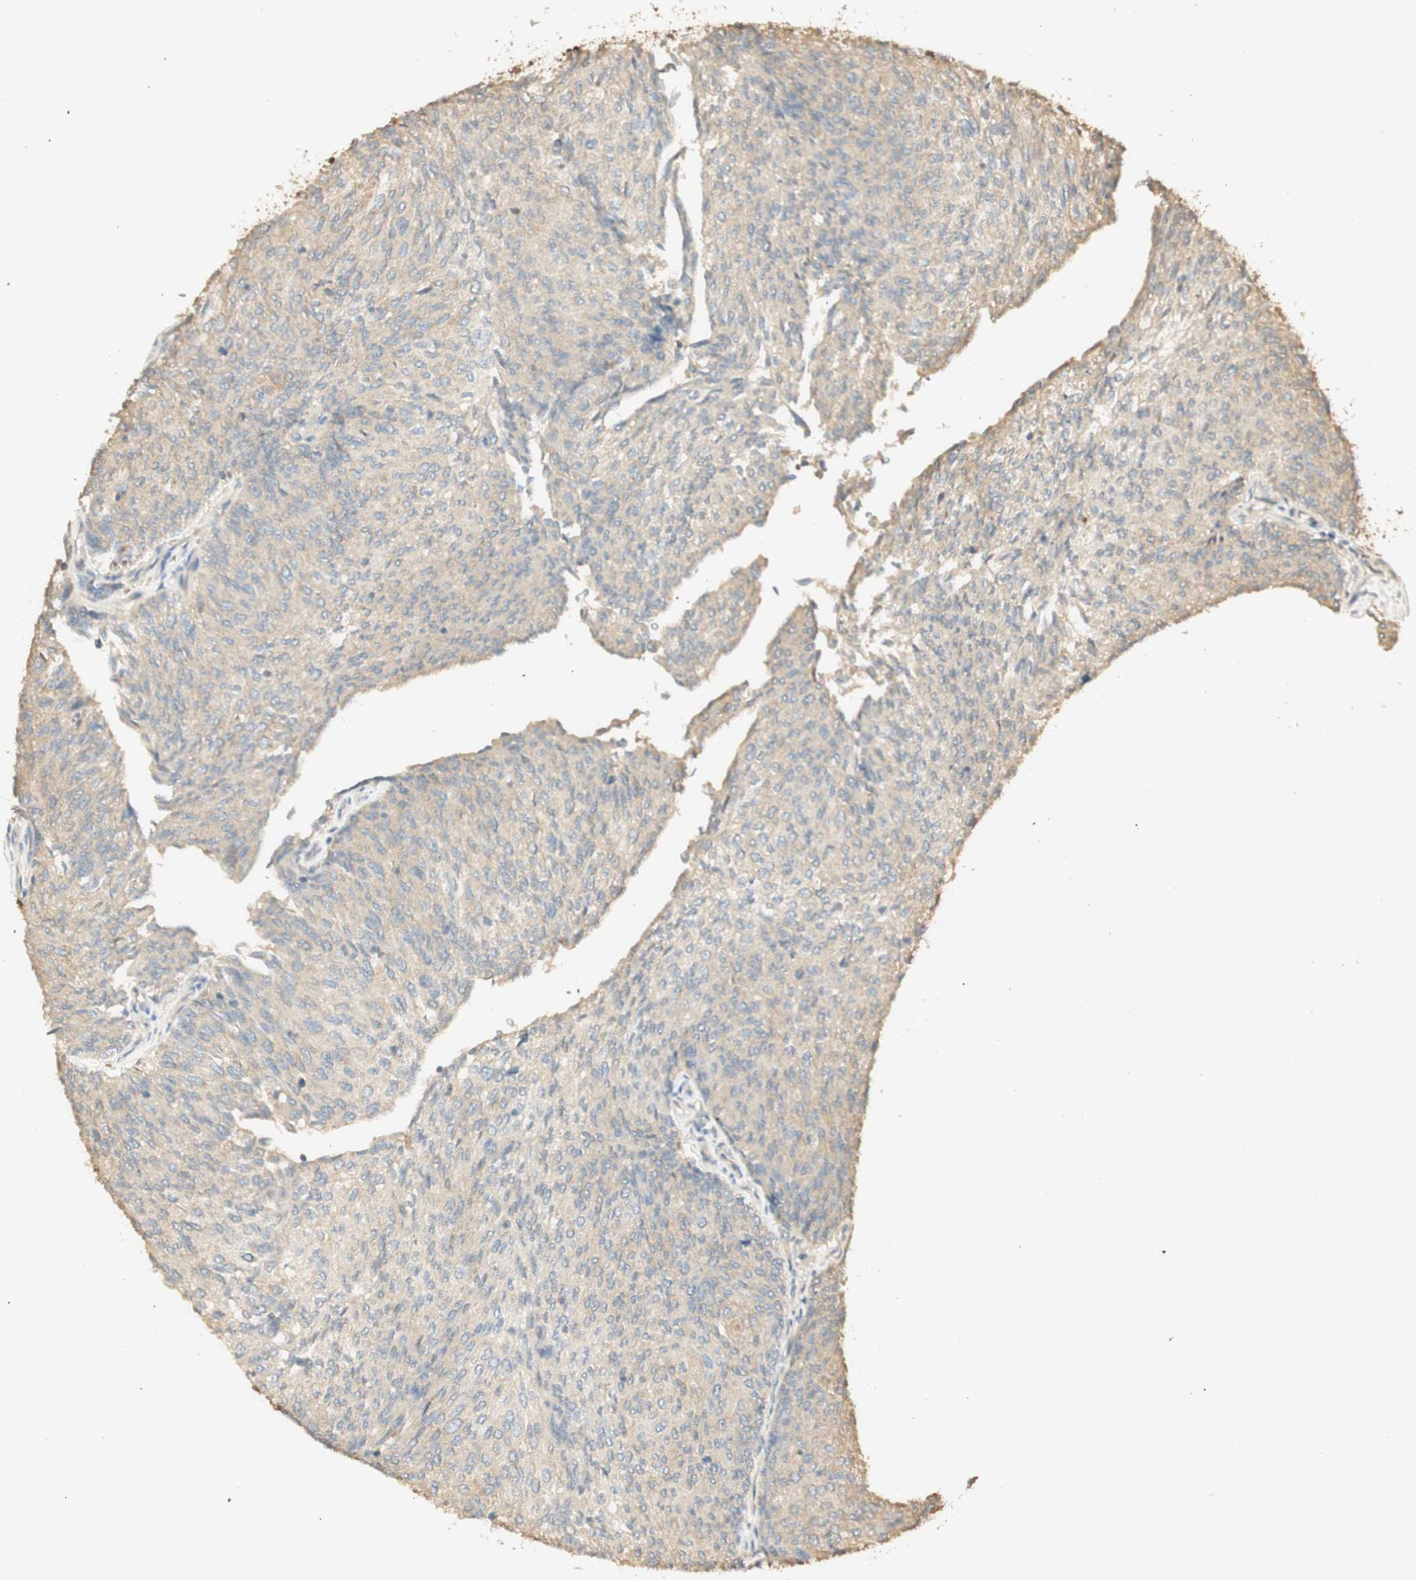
{"staining": {"intensity": "weak", "quantity": ">75%", "location": "cytoplasmic/membranous"}, "tissue": "urothelial cancer", "cell_type": "Tumor cells", "image_type": "cancer", "snomed": [{"axis": "morphology", "description": "Urothelial carcinoma, Low grade"}, {"axis": "topography", "description": "Urinary bladder"}], "caption": "Immunohistochemical staining of urothelial carcinoma (low-grade) demonstrates low levels of weak cytoplasmic/membranous protein positivity in about >75% of tumor cells.", "gene": "AGER", "patient": {"sex": "female", "age": 79}}